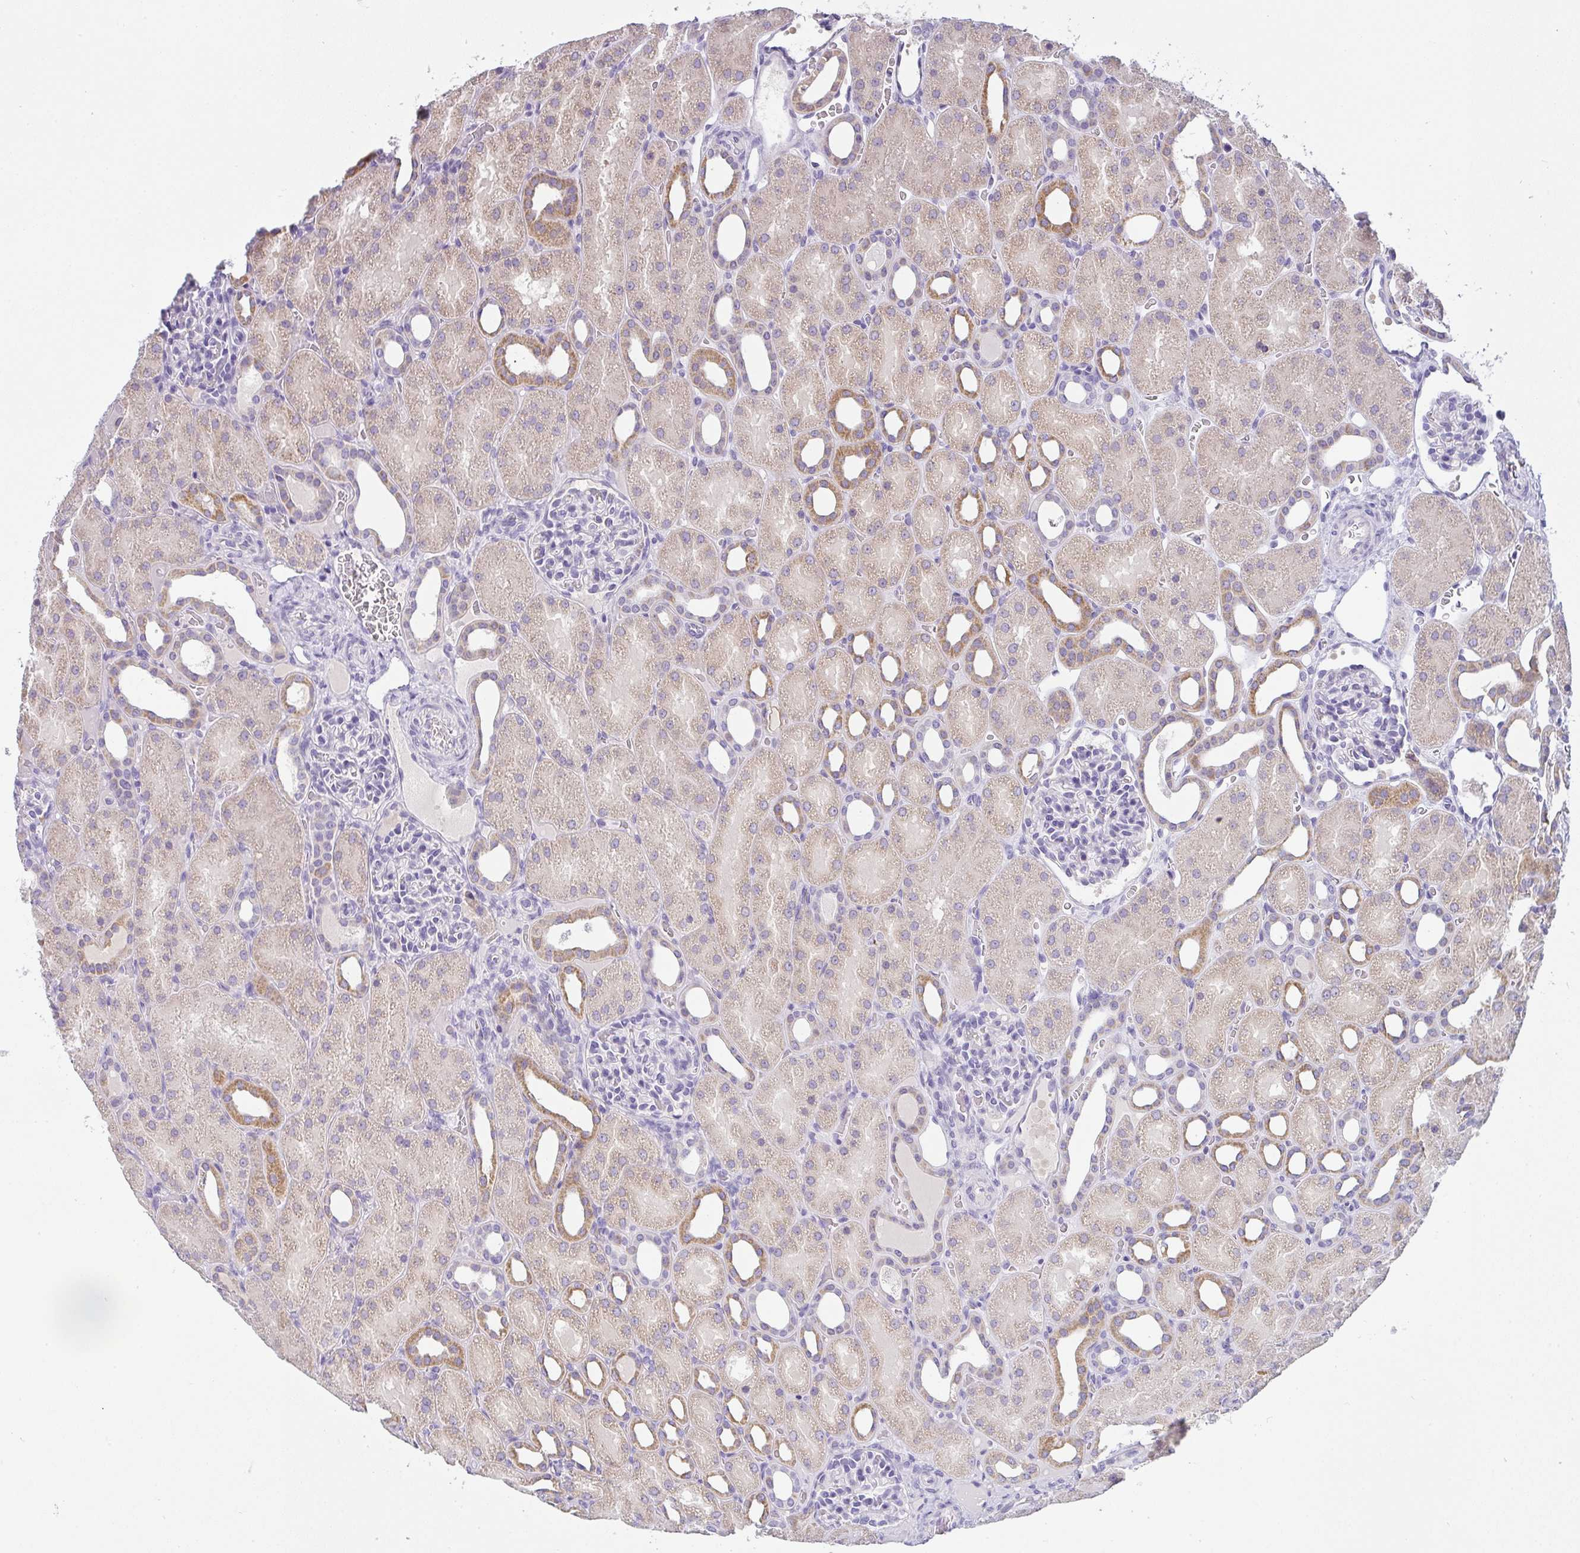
{"staining": {"intensity": "negative", "quantity": "none", "location": "none"}, "tissue": "kidney", "cell_type": "Cells in glomeruli", "image_type": "normal", "snomed": [{"axis": "morphology", "description": "Normal tissue, NOS"}, {"axis": "topography", "description": "Kidney"}], "caption": "Immunohistochemistry (IHC) image of normal human kidney stained for a protein (brown), which displays no staining in cells in glomeruli.", "gene": "COX7B", "patient": {"sex": "male", "age": 2}}